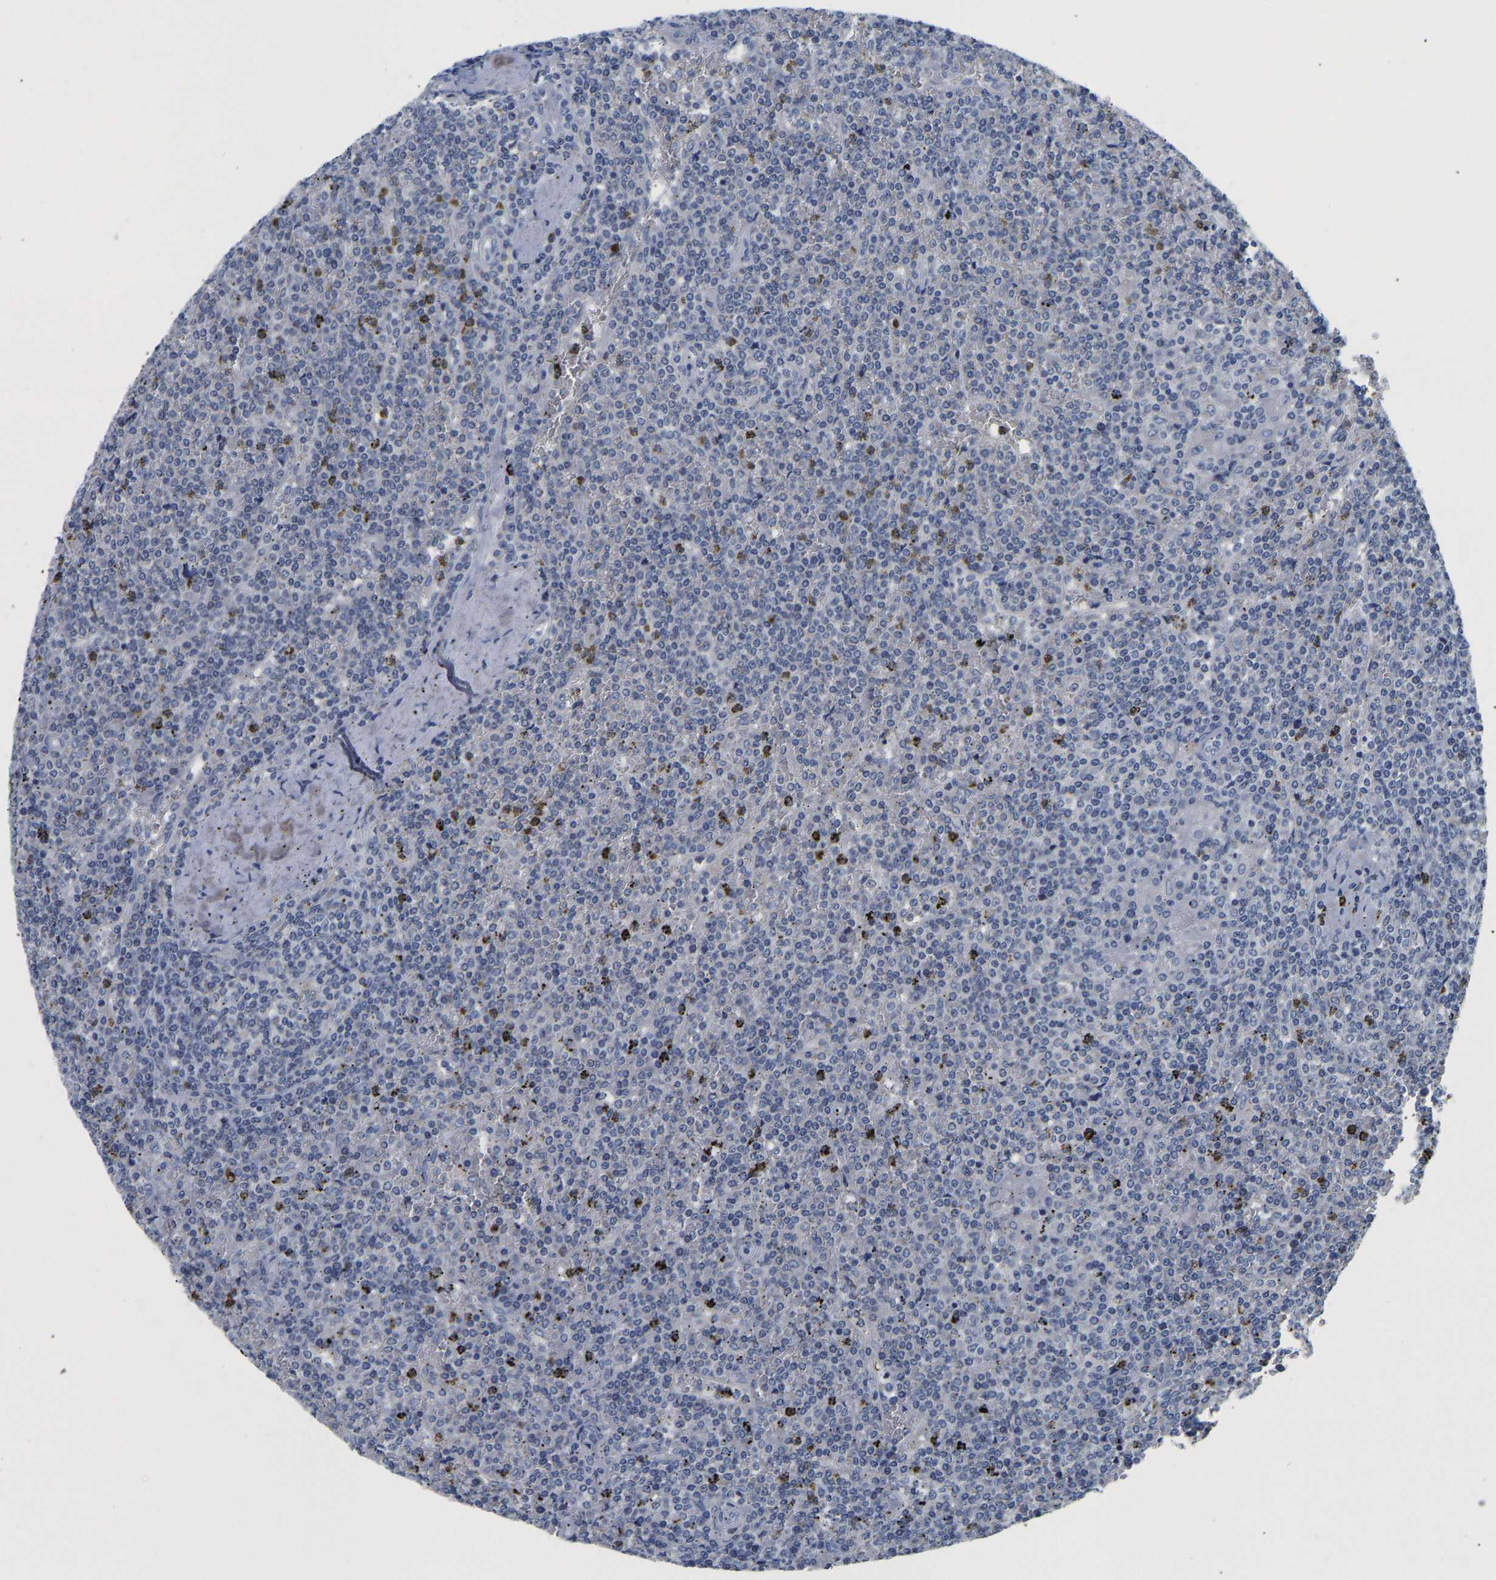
{"staining": {"intensity": "negative", "quantity": "none", "location": "none"}, "tissue": "lymphoma", "cell_type": "Tumor cells", "image_type": "cancer", "snomed": [{"axis": "morphology", "description": "Malignant lymphoma, non-Hodgkin's type, Low grade"}, {"axis": "topography", "description": "Spleen"}], "caption": "This histopathology image is of lymphoma stained with IHC to label a protein in brown with the nuclei are counter-stained blue. There is no staining in tumor cells.", "gene": "PCK2", "patient": {"sex": "female", "age": 19}}